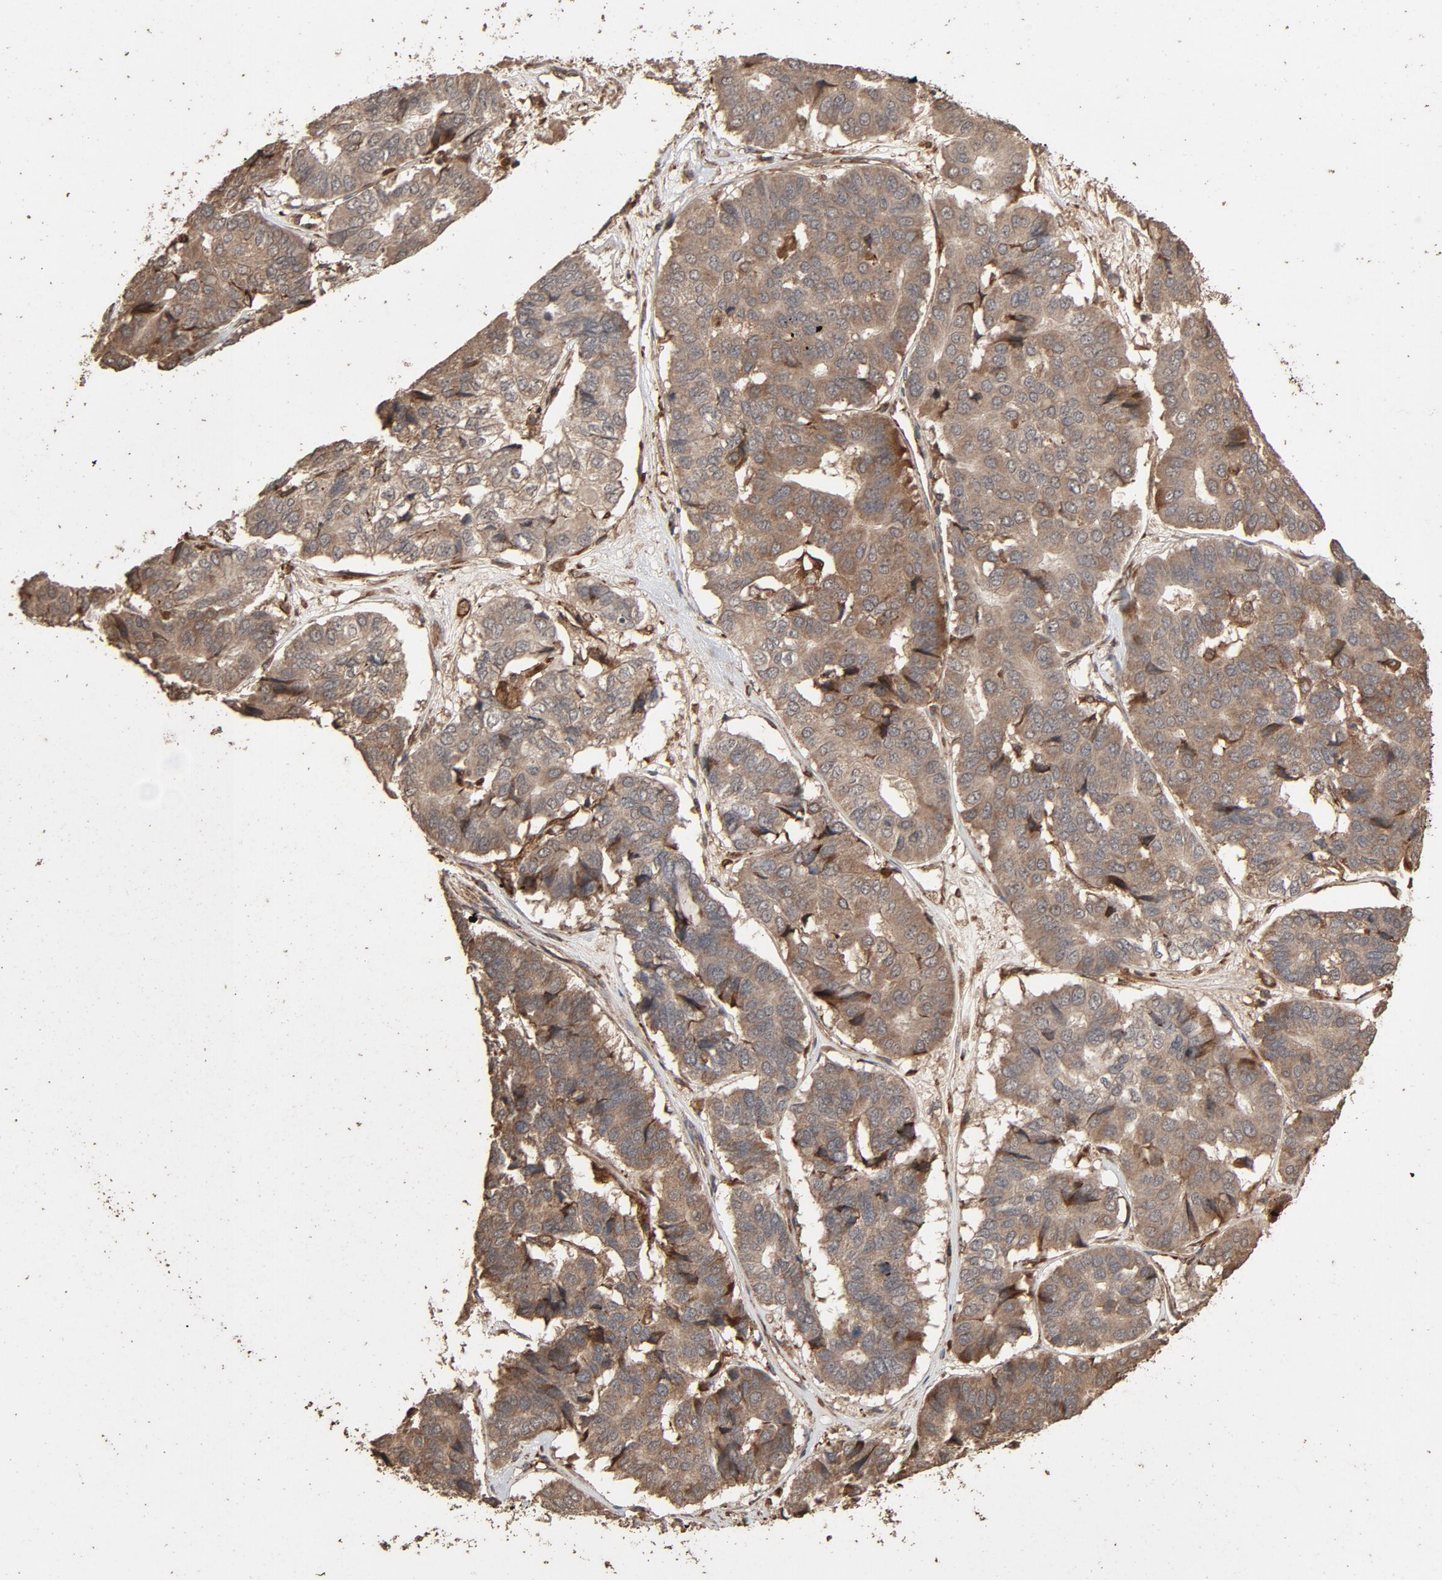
{"staining": {"intensity": "moderate", "quantity": "25%-75%", "location": "cytoplasmic/membranous"}, "tissue": "pancreatic cancer", "cell_type": "Tumor cells", "image_type": "cancer", "snomed": [{"axis": "morphology", "description": "Adenocarcinoma, NOS"}, {"axis": "topography", "description": "Pancreas"}], "caption": "The immunohistochemical stain shows moderate cytoplasmic/membranous expression in tumor cells of pancreatic cancer (adenocarcinoma) tissue.", "gene": "RPS6KA6", "patient": {"sex": "male", "age": 50}}